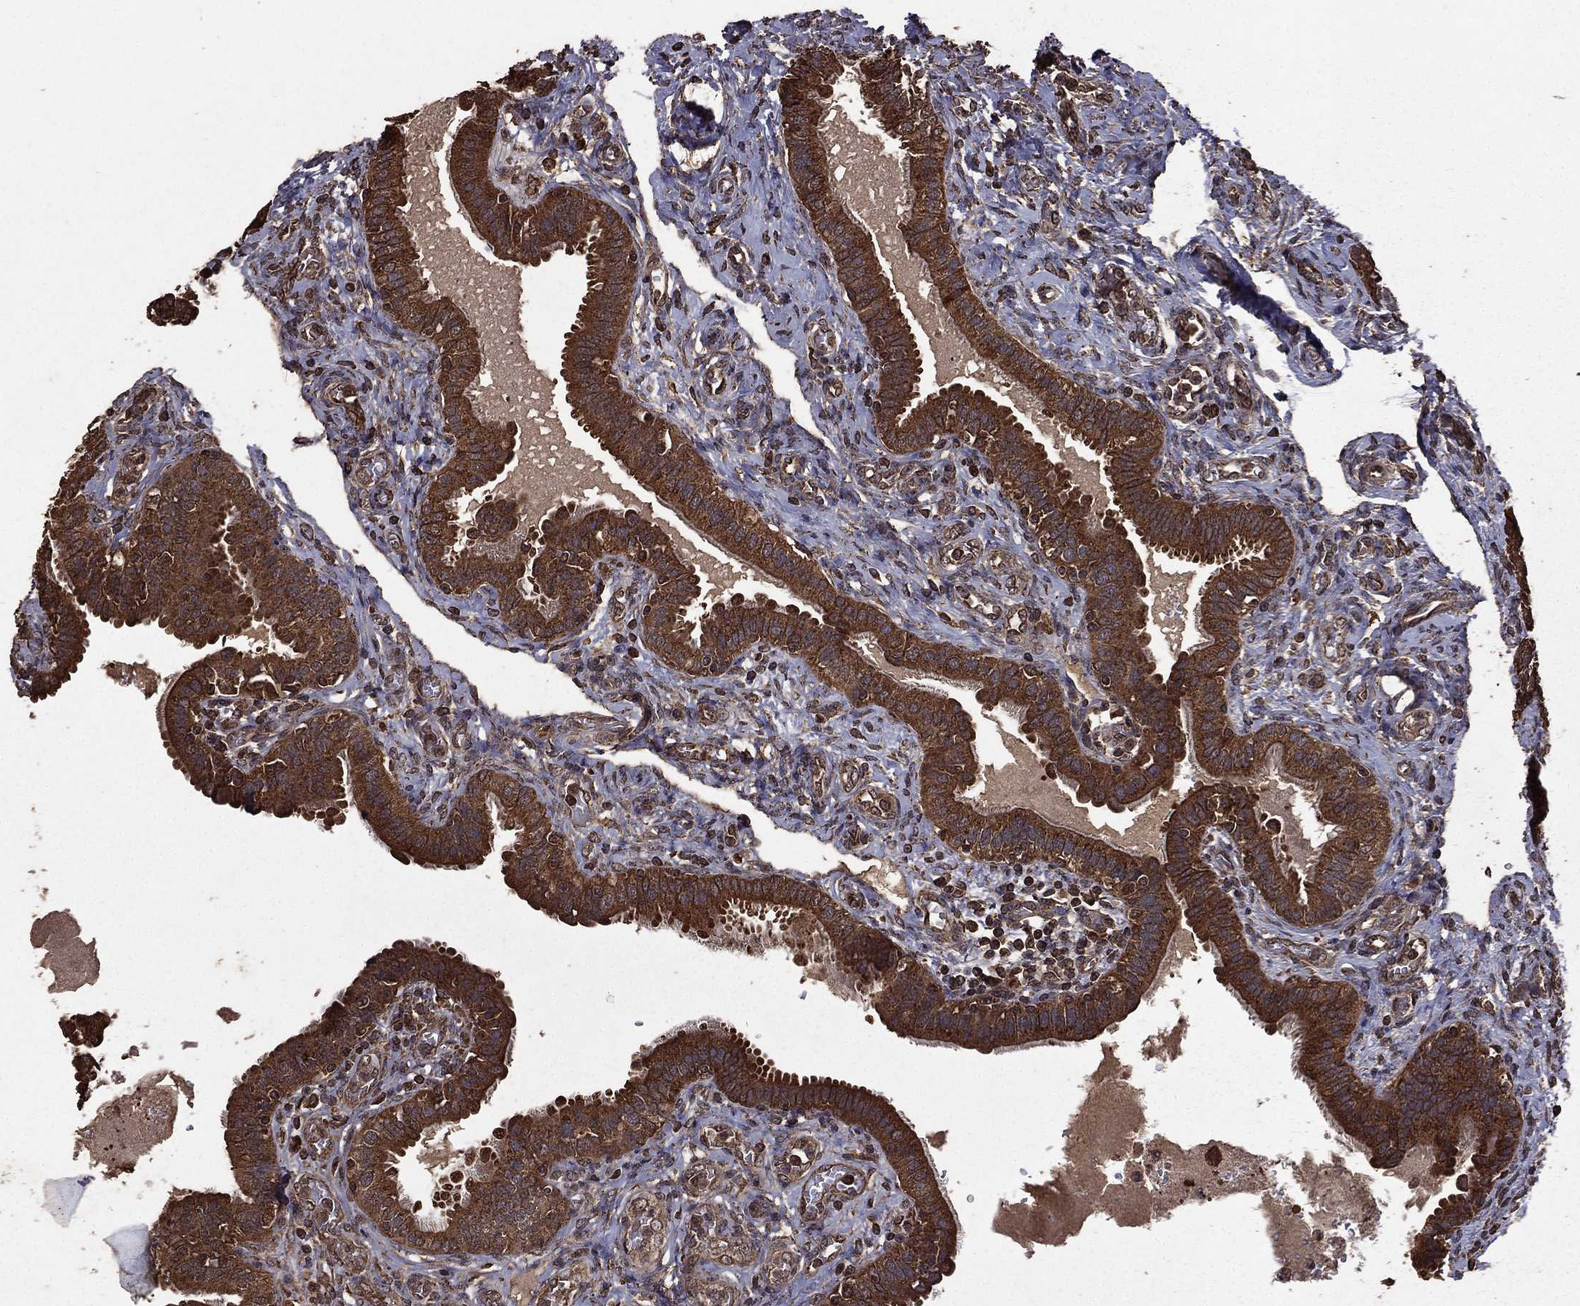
{"staining": {"intensity": "strong", "quantity": ">75%", "location": "cytoplasmic/membranous"}, "tissue": "fallopian tube", "cell_type": "Glandular cells", "image_type": "normal", "snomed": [{"axis": "morphology", "description": "Normal tissue, NOS"}, {"axis": "topography", "description": "Fallopian tube"}, {"axis": "topography", "description": "Ovary"}], "caption": "Protein staining of unremarkable fallopian tube exhibits strong cytoplasmic/membranous positivity in about >75% of glandular cells. Nuclei are stained in blue.", "gene": "BIRC6", "patient": {"sex": "female", "age": 41}}